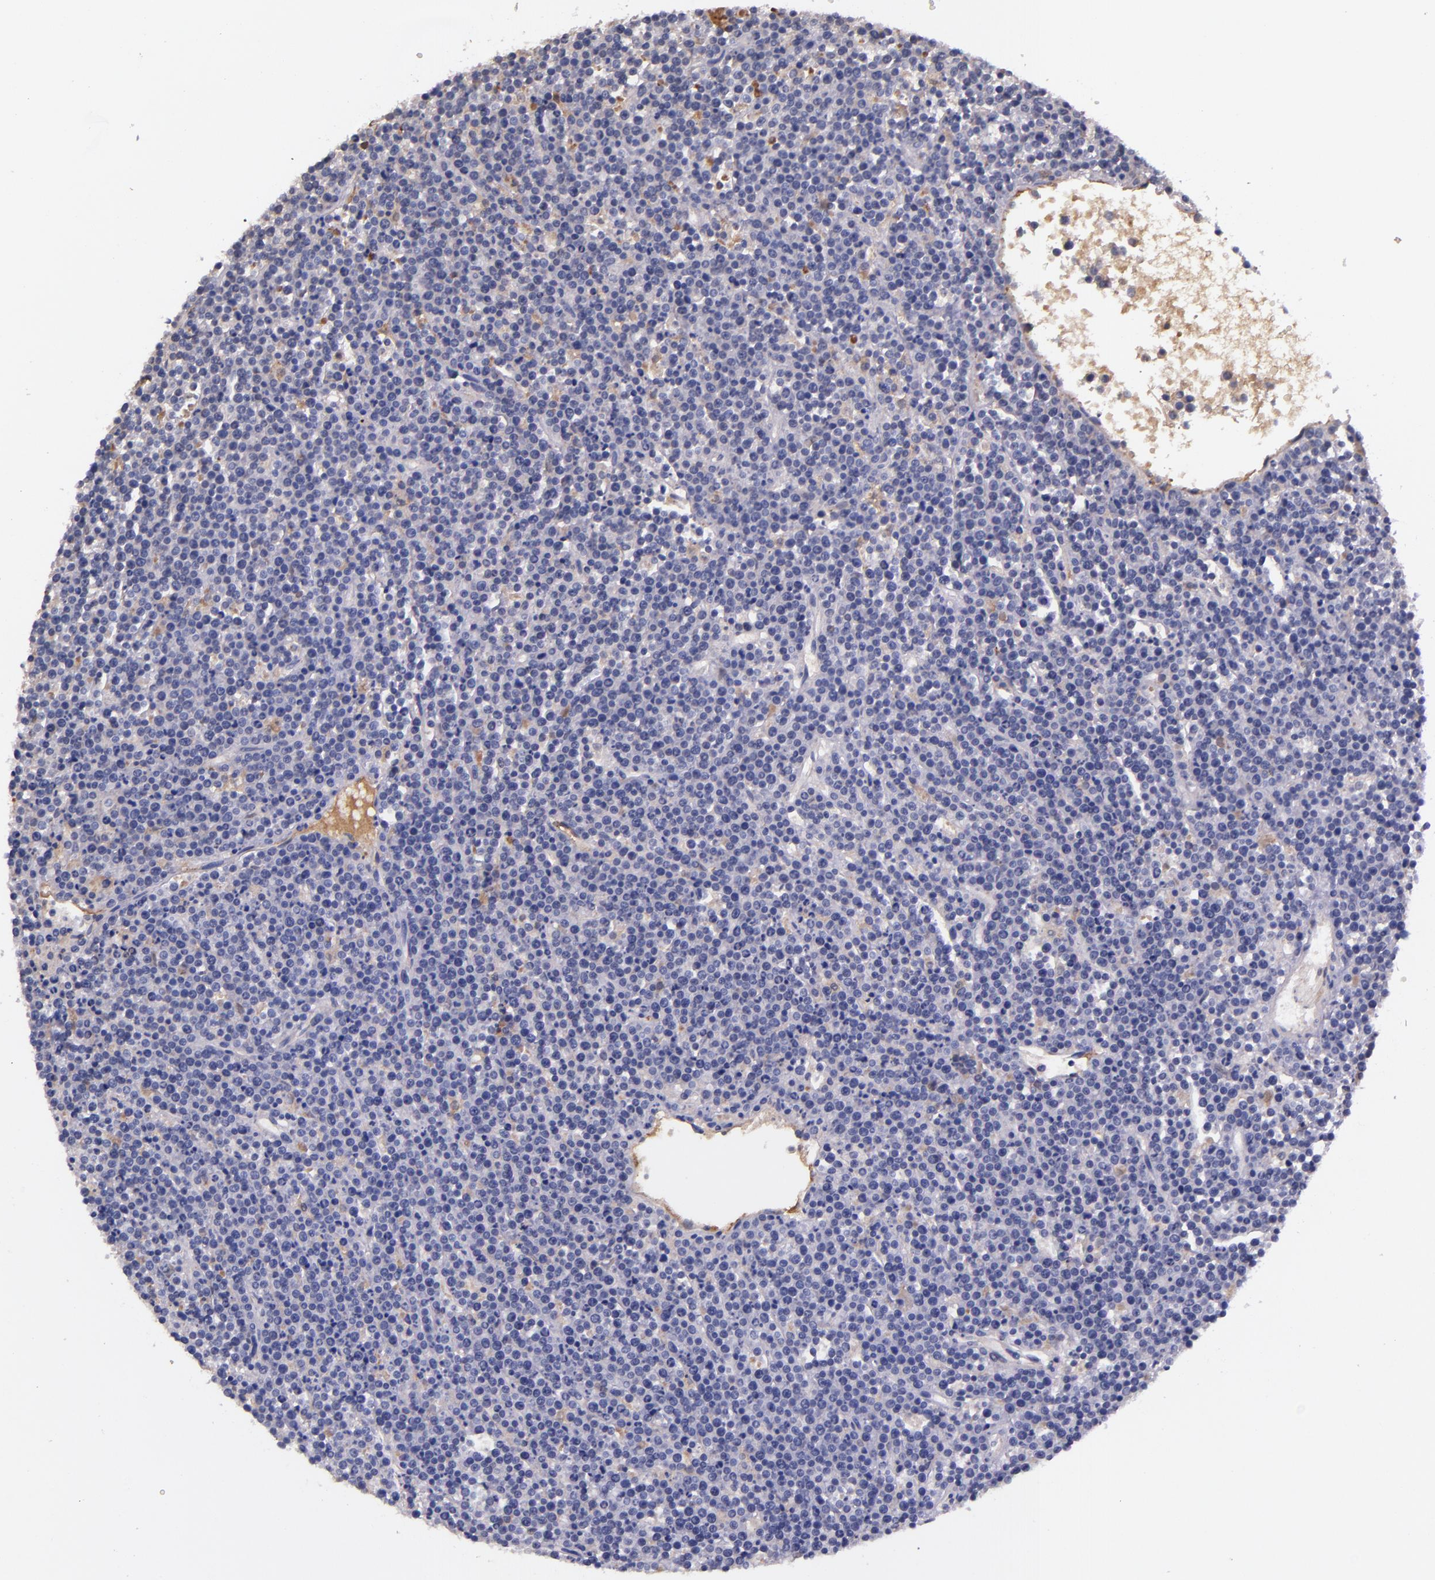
{"staining": {"intensity": "negative", "quantity": "none", "location": "none"}, "tissue": "lymphoma", "cell_type": "Tumor cells", "image_type": "cancer", "snomed": [{"axis": "morphology", "description": "Malignant lymphoma, non-Hodgkin's type, High grade"}, {"axis": "topography", "description": "Ovary"}], "caption": "The immunohistochemistry micrograph has no significant positivity in tumor cells of lymphoma tissue.", "gene": "KNG1", "patient": {"sex": "female", "age": 56}}